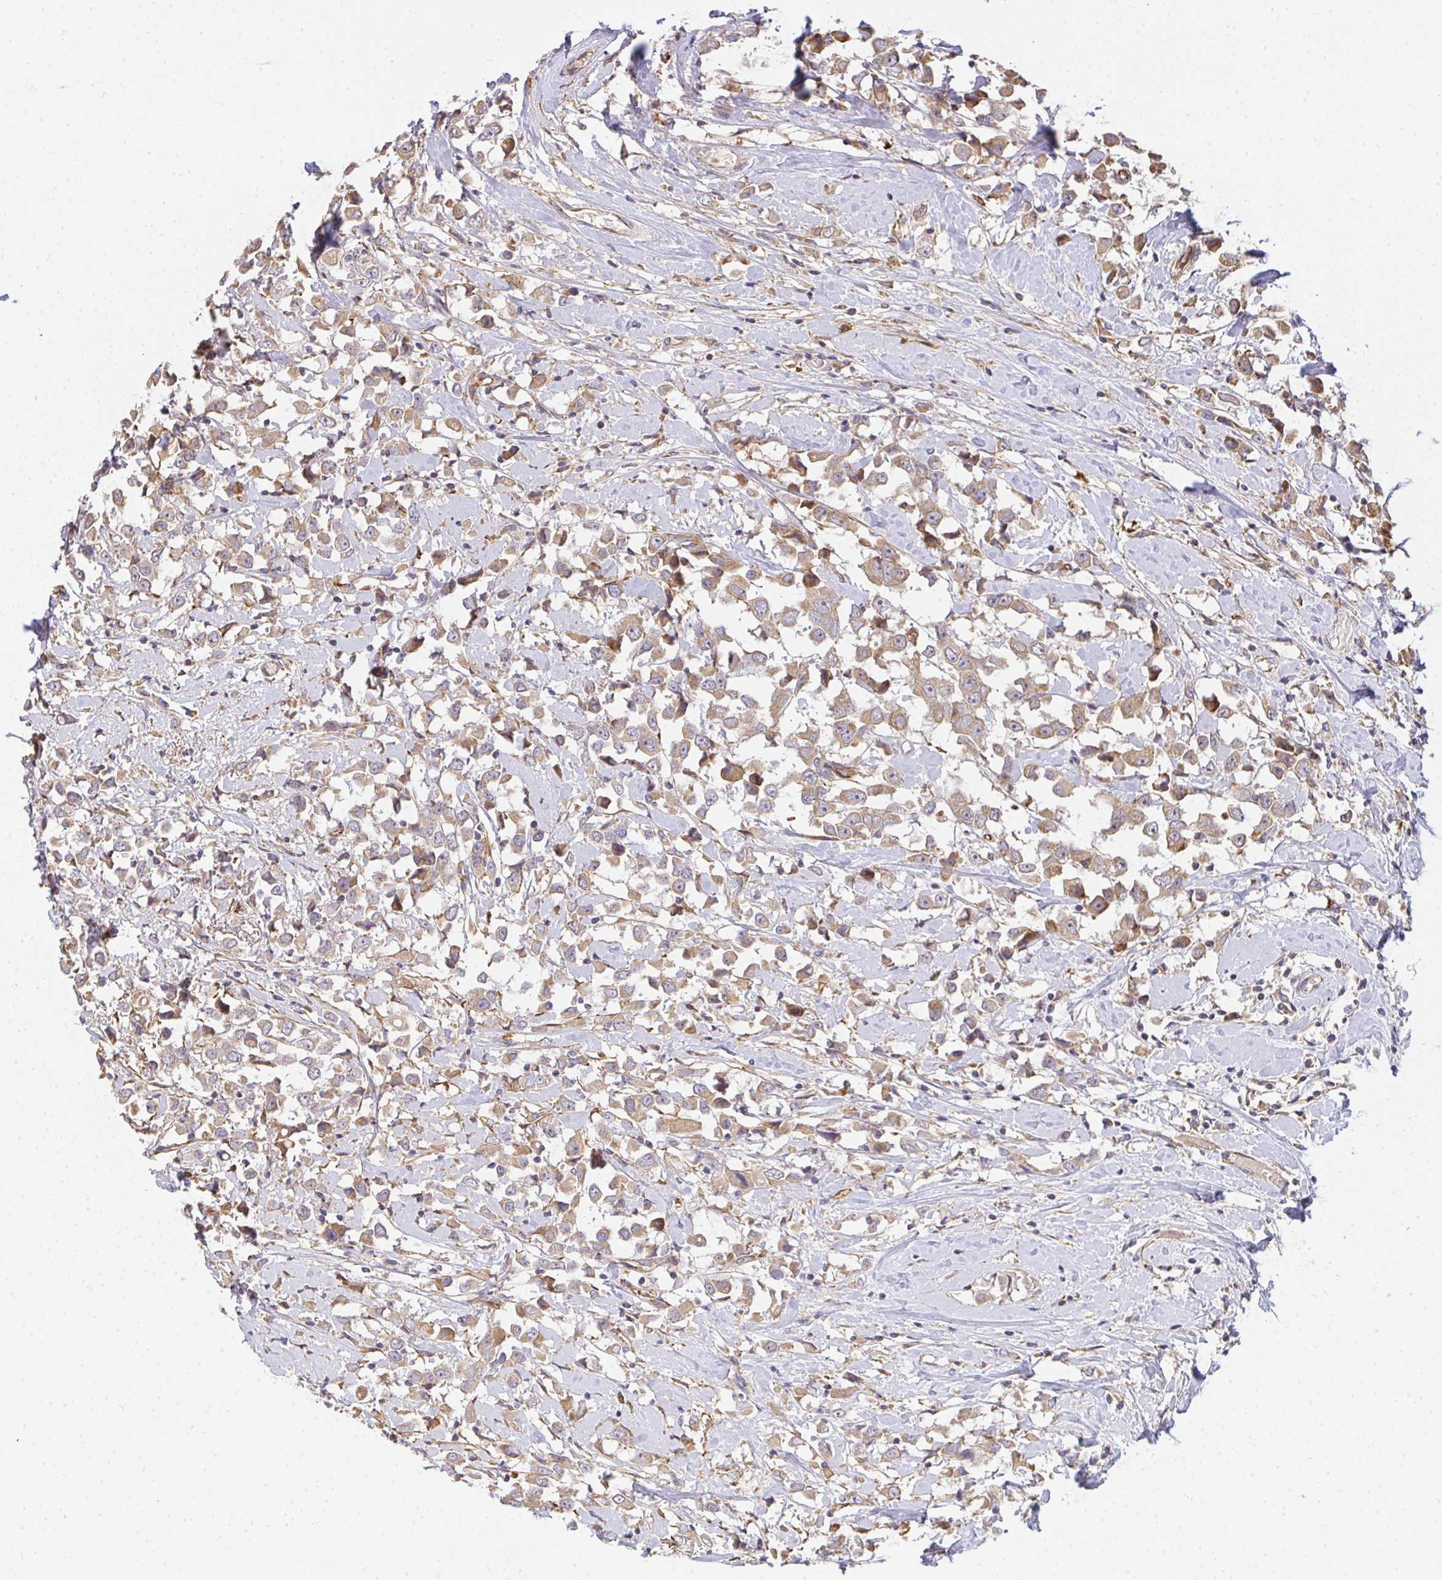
{"staining": {"intensity": "moderate", "quantity": ">75%", "location": "cytoplasmic/membranous"}, "tissue": "breast cancer", "cell_type": "Tumor cells", "image_type": "cancer", "snomed": [{"axis": "morphology", "description": "Duct carcinoma"}, {"axis": "topography", "description": "Breast"}], "caption": "Infiltrating ductal carcinoma (breast) stained with a brown dye displays moderate cytoplasmic/membranous positive expression in about >75% of tumor cells.", "gene": "B4GALT6", "patient": {"sex": "female", "age": 61}}